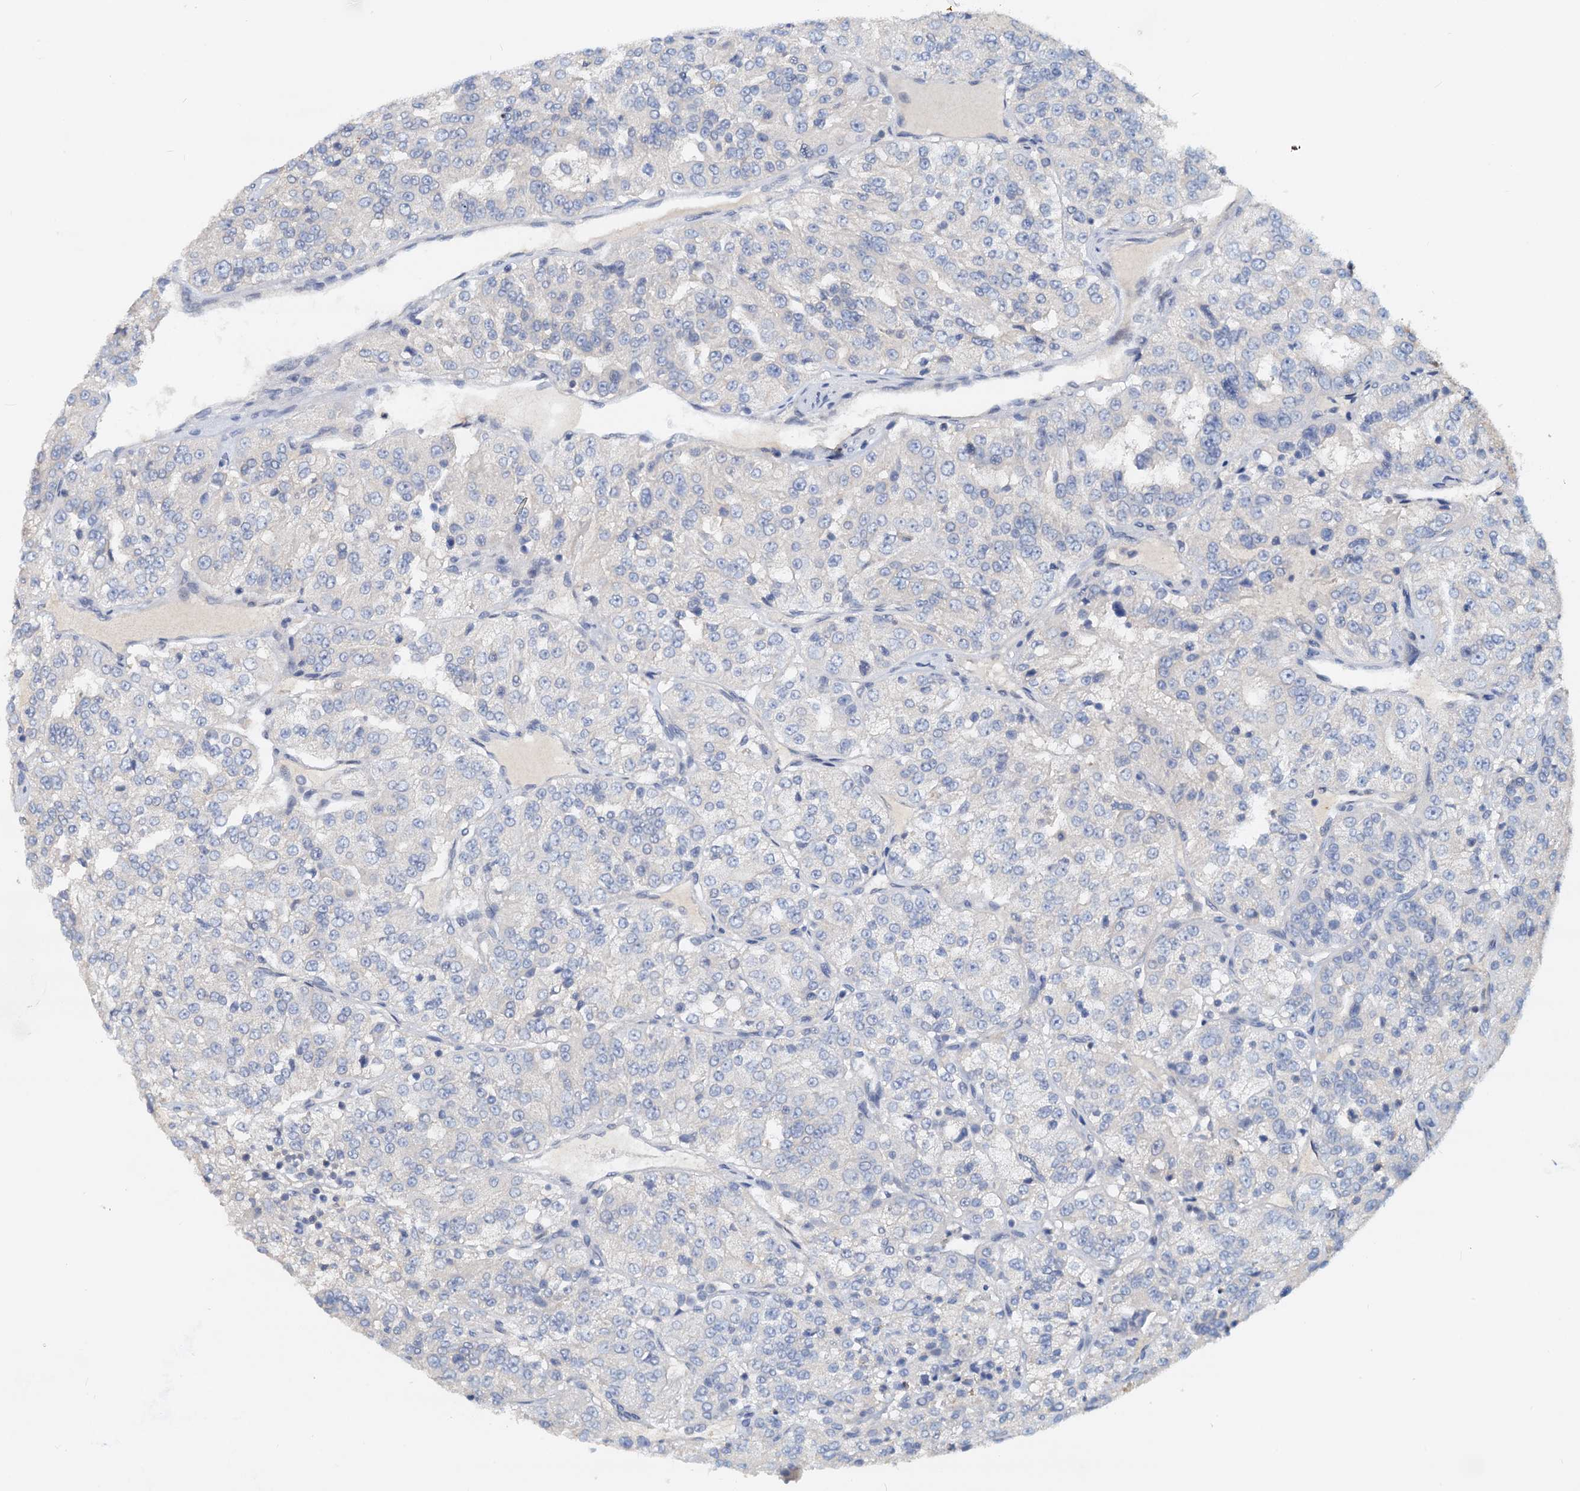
{"staining": {"intensity": "negative", "quantity": "none", "location": "none"}, "tissue": "renal cancer", "cell_type": "Tumor cells", "image_type": "cancer", "snomed": [{"axis": "morphology", "description": "Adenocarcinoma, NOS"}, {"axis": "topography", "description": "Kidney"}], "caption": "Tumor cells are negative for protein expression in human adenocarcinoma (renal).", "gene": "PTGES3", "patient": {"sex": "female", "age": 63}}